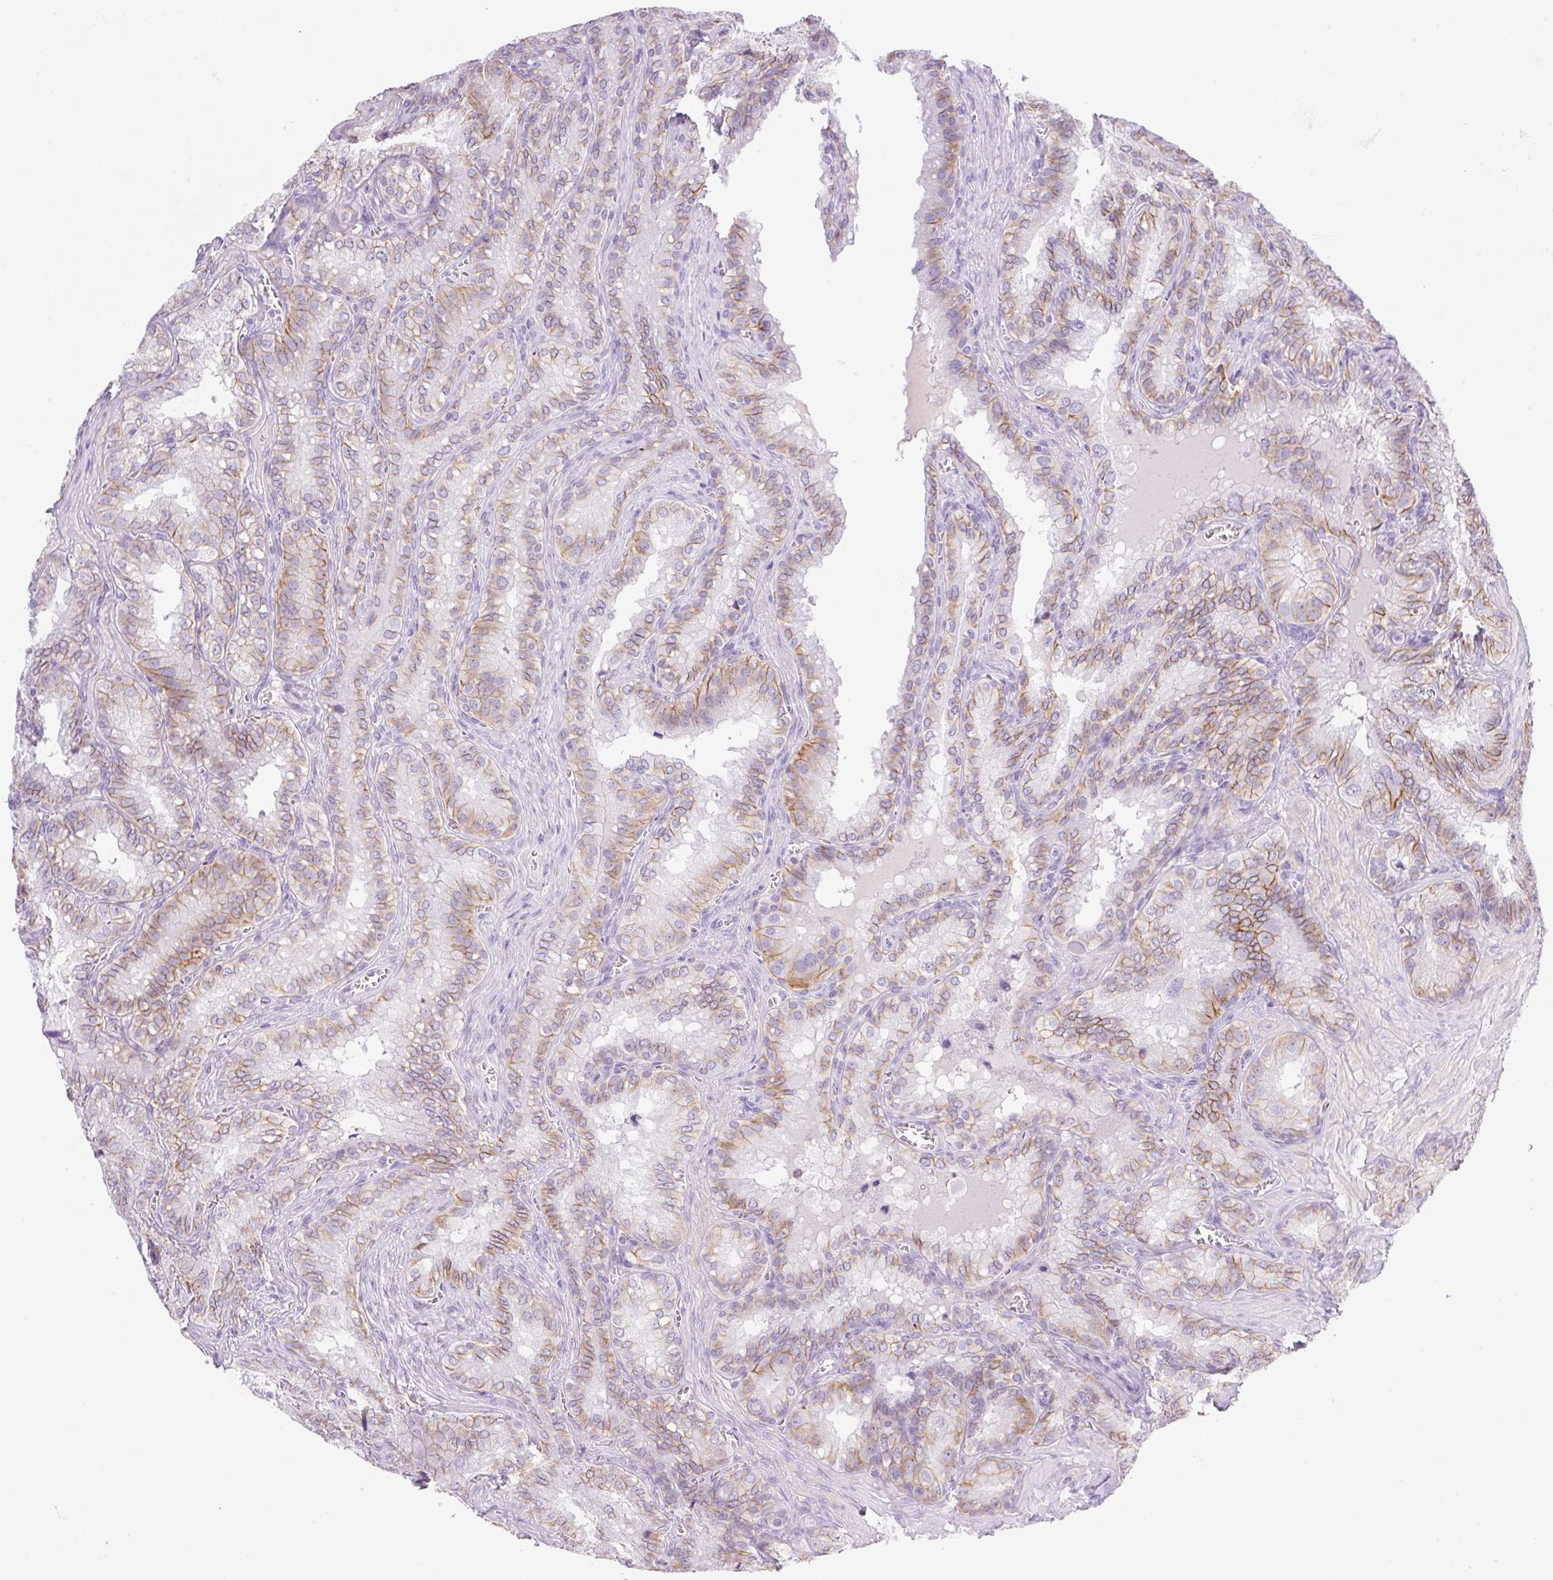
{"staining": {"intensity": "moderate", "quantity": "25%-75%", "location": "cytoplasmic/membranous"}, "tissue": "seminal vesicle", "cell_type": "Glandular cells", "image_type": "normal", "snomed": [{"axis": "morphology", "description": "Normal tissue, NOS"}, {"axis": "topography", "description": "Seminal veicle"}], "caption": "Glandular cells display medium levels of moderate cytoplasmic/membranous expression in approximately 25%-75% of cells in normal human seminal vesicle.", "gene": "PALM3", "patient": {"sex": "male", "age": 47}}